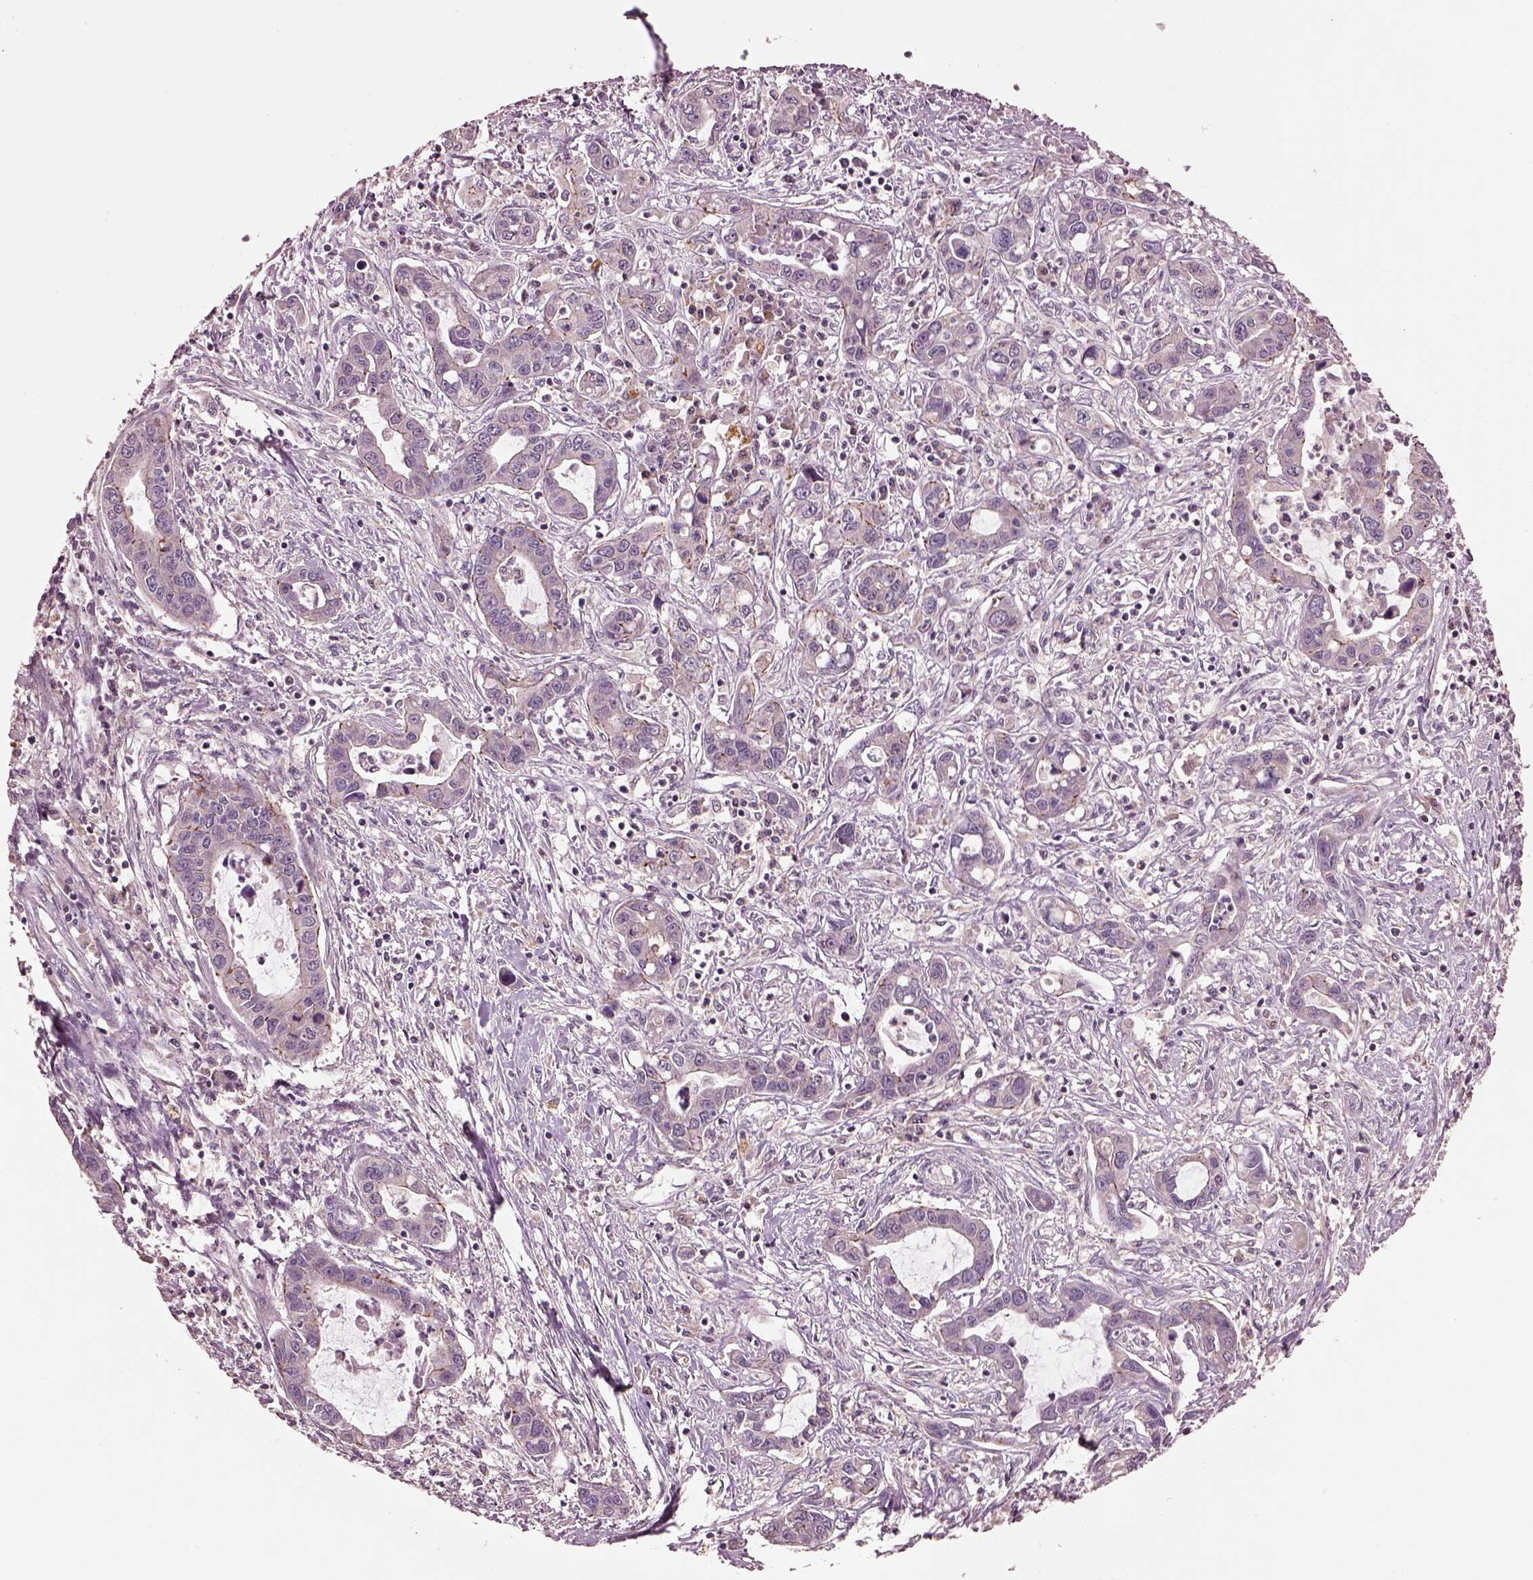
{"staining": {"intensity": "negative", "quantity": "none", "location": "none"}, "tissue": "liver cancer", "cell_type": "Tumor cells", "image_type": "cancer", "snomed": [{"axis": "morphology", "description": "Cholangiocarcinoma"}, {"axis": "topography", "description": "Liver"}], "caption": "Liver cancer (cholangiocarcinoma) stained for a protein using immunohistochemistry (IHC) displays no expression tumor cells.", "gene": "MTHFS", "patient": {"sex": "male", "age": 58}}